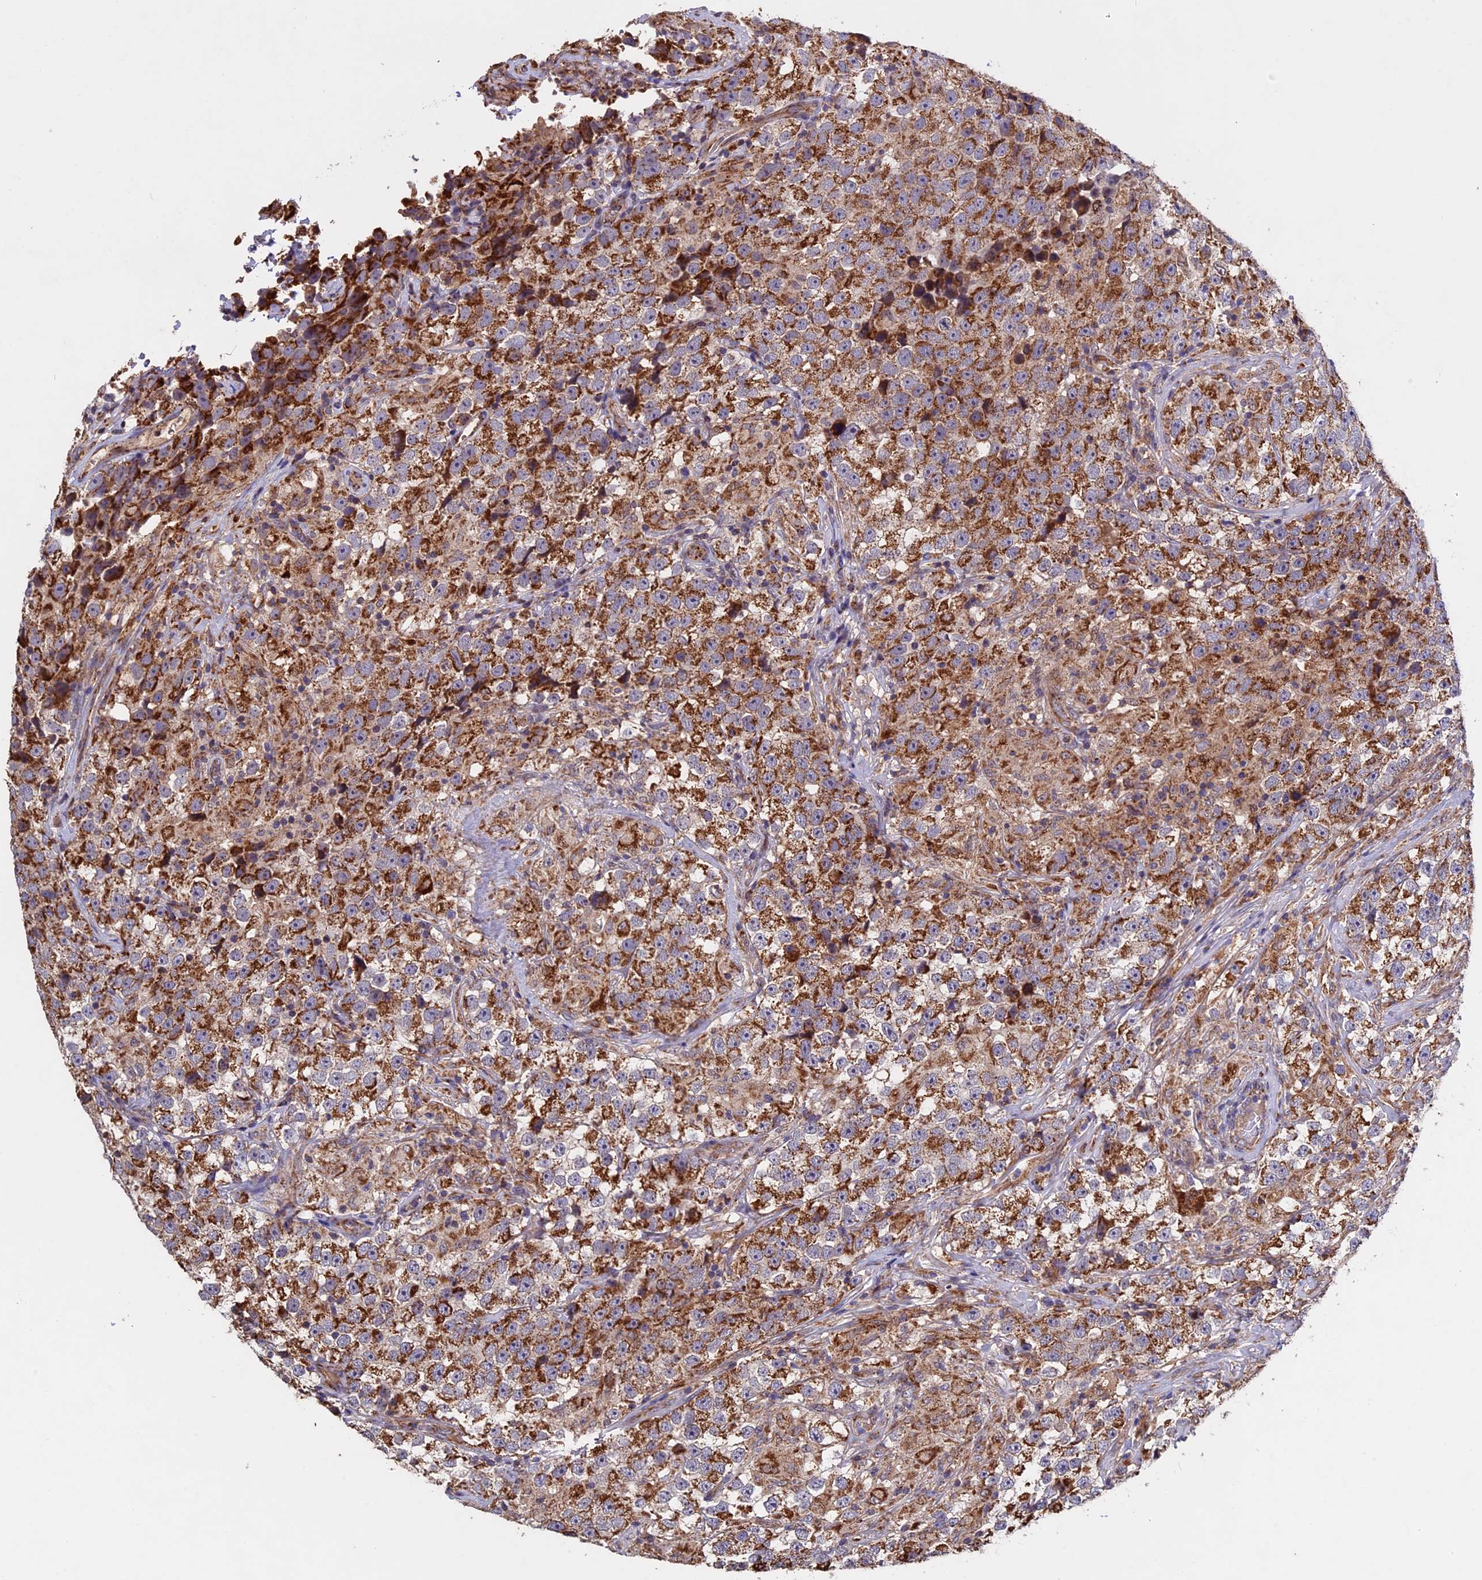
{"staining": {"intensity": "moderate", "quantity": ">75%", "location": "cytoplasmic/membranous"}, "tissue": "testis cancer", "cell_type": "Tumor cells", "image_type": "cancer", "snomed": [{"axis": "morphology", "description": "Seminoma, NOS"}, {"axis": "topography", "description": "Testis"}], "caption": "A high-resolution image shows immunohistochemistry staining of testis cancer, which demonstrates moderate cytoplasmic/membranous expression in approximately >75% of tumor cells.", "gene": "RNF17", "patient": {"sex": "male", "age": 46}}